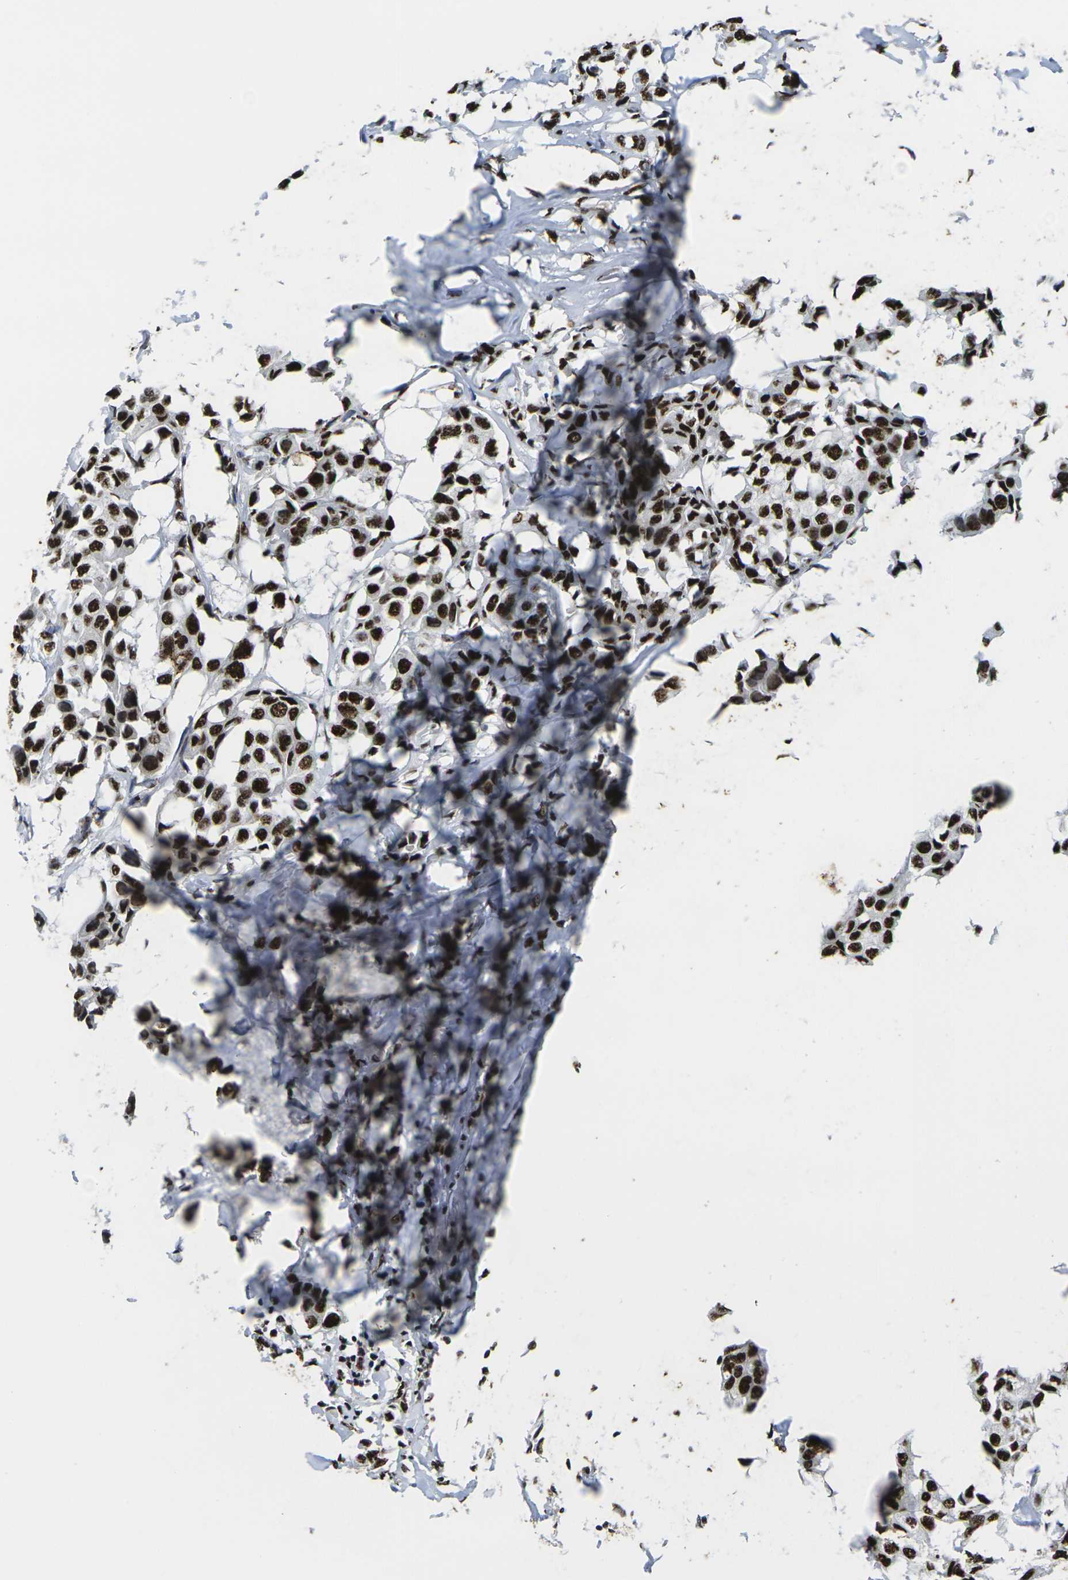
{"staining": {"intensity": "strong", "quantity": ">75%", "location": "nuclear"}, "tissue": "breast cancer", "cell_type": "Tumor cells", "image_type": "cancer", "snomed": [{"axis": "morphology", "description": "Duct carcinoma"}, {"axis": "topography", "description": "Breast"}], "caption": "Breast invasive ductal carcinoma was stained to show a protein in brown. There is high levels of strong nuclear staining in approximately >75% of tumor cells. (DAB (3,3'-diaminobenzidine) = brown stain, brightfield microscopy at high magnification).", "gene": "SMARCC1", "patient": {"sex": "female", "age": 80}}